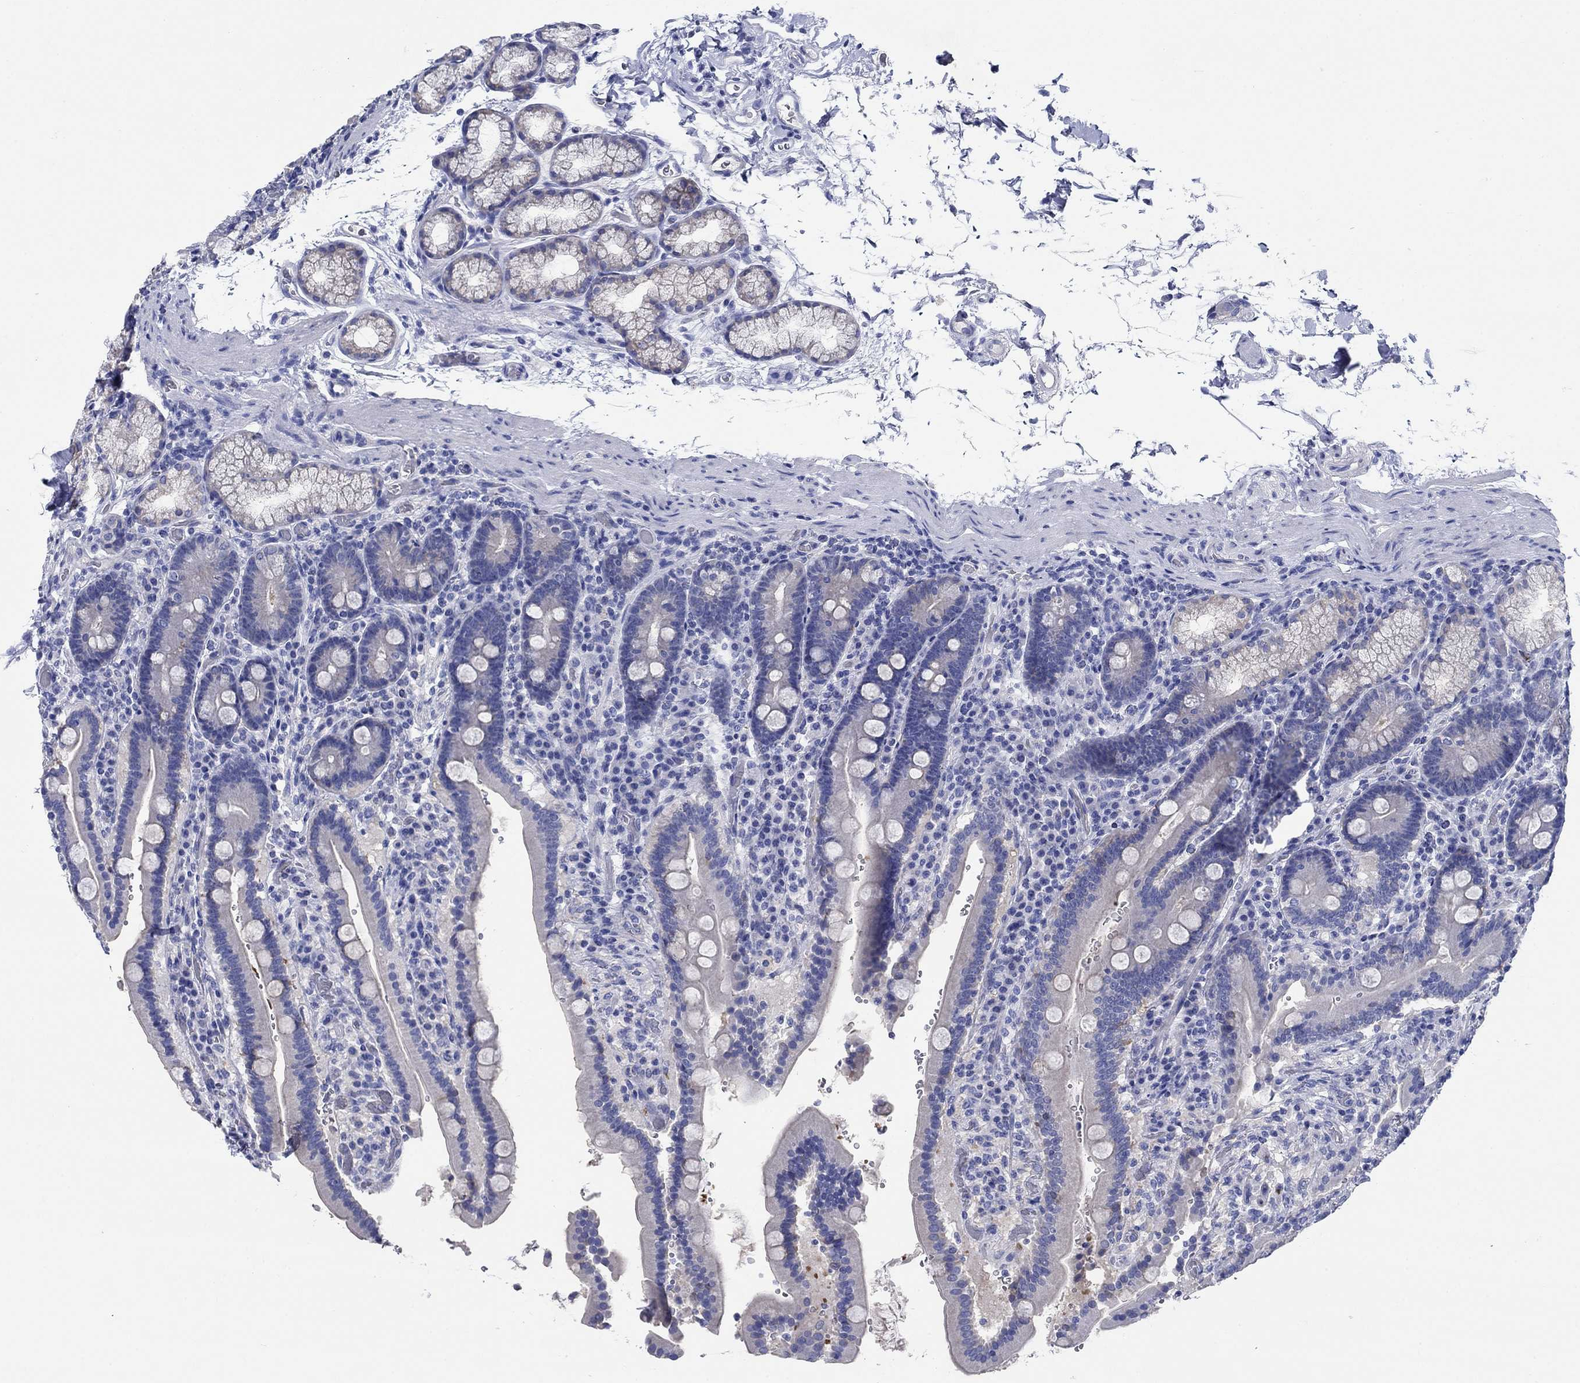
{"staining": {"intensity": "negative", "quantity": "none", "location": "none"}, "tissue": "duodenum", "cell_type": "Glandular cells", "image_type": "normal", "snomed": [{"axis": "morphology", "description": "Normal tissue, NOS"}, {"axis": "topography", "description": "Duodenum"}], "caption": "Glandular cells are negative for brown protein staining in normal duodenum. Nuclei are stained in blue.", "gene": "ENSG00000251537", "patient": {"sex": "female", "age": 62}}